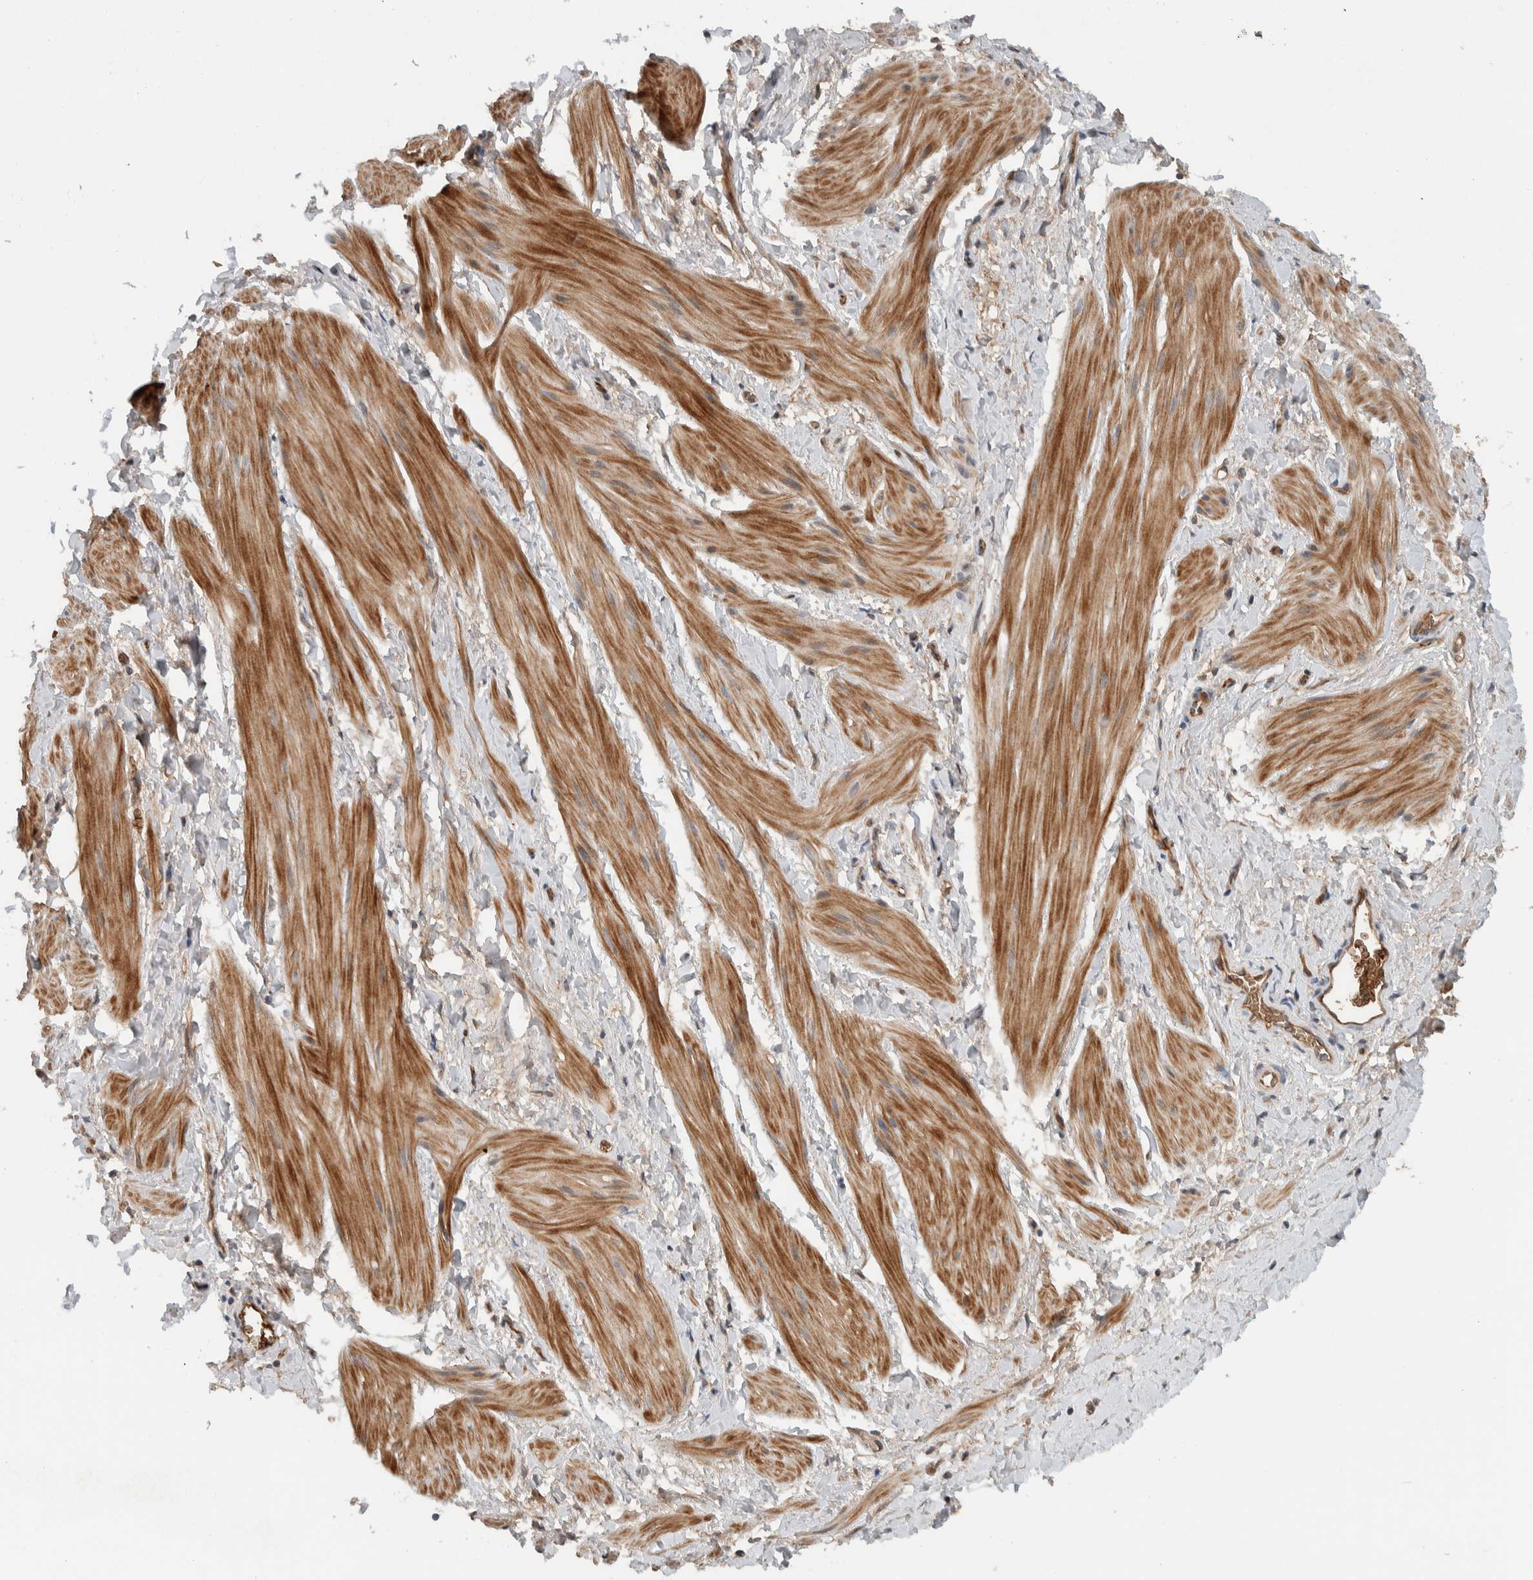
{"staining": {"intensity": "moderate", "quantity": "25%-75%", "location": "cytoplasmic/membranous"}, "tissue": "smooth muscle", "cell_type": "Smooth muscle cells", "image_type": "normal", "snomed": [{"axis": "morphology", "description": "Normal tissue, NOS"}, {"axis": "topography", "description": "Smooth muscle"}], "caption": "IHC histopathology image of benign smooth muscle: human smooth muscle stained using IHC displays medium levels of moderate protein expression localized specifically in the cytoplasmic/membranous of smooth muscle cells, appearing as a cytoplasmic/membranous brown color.", "gene": "ARMC7", "patient": {"sex": "male", "age": 16}}